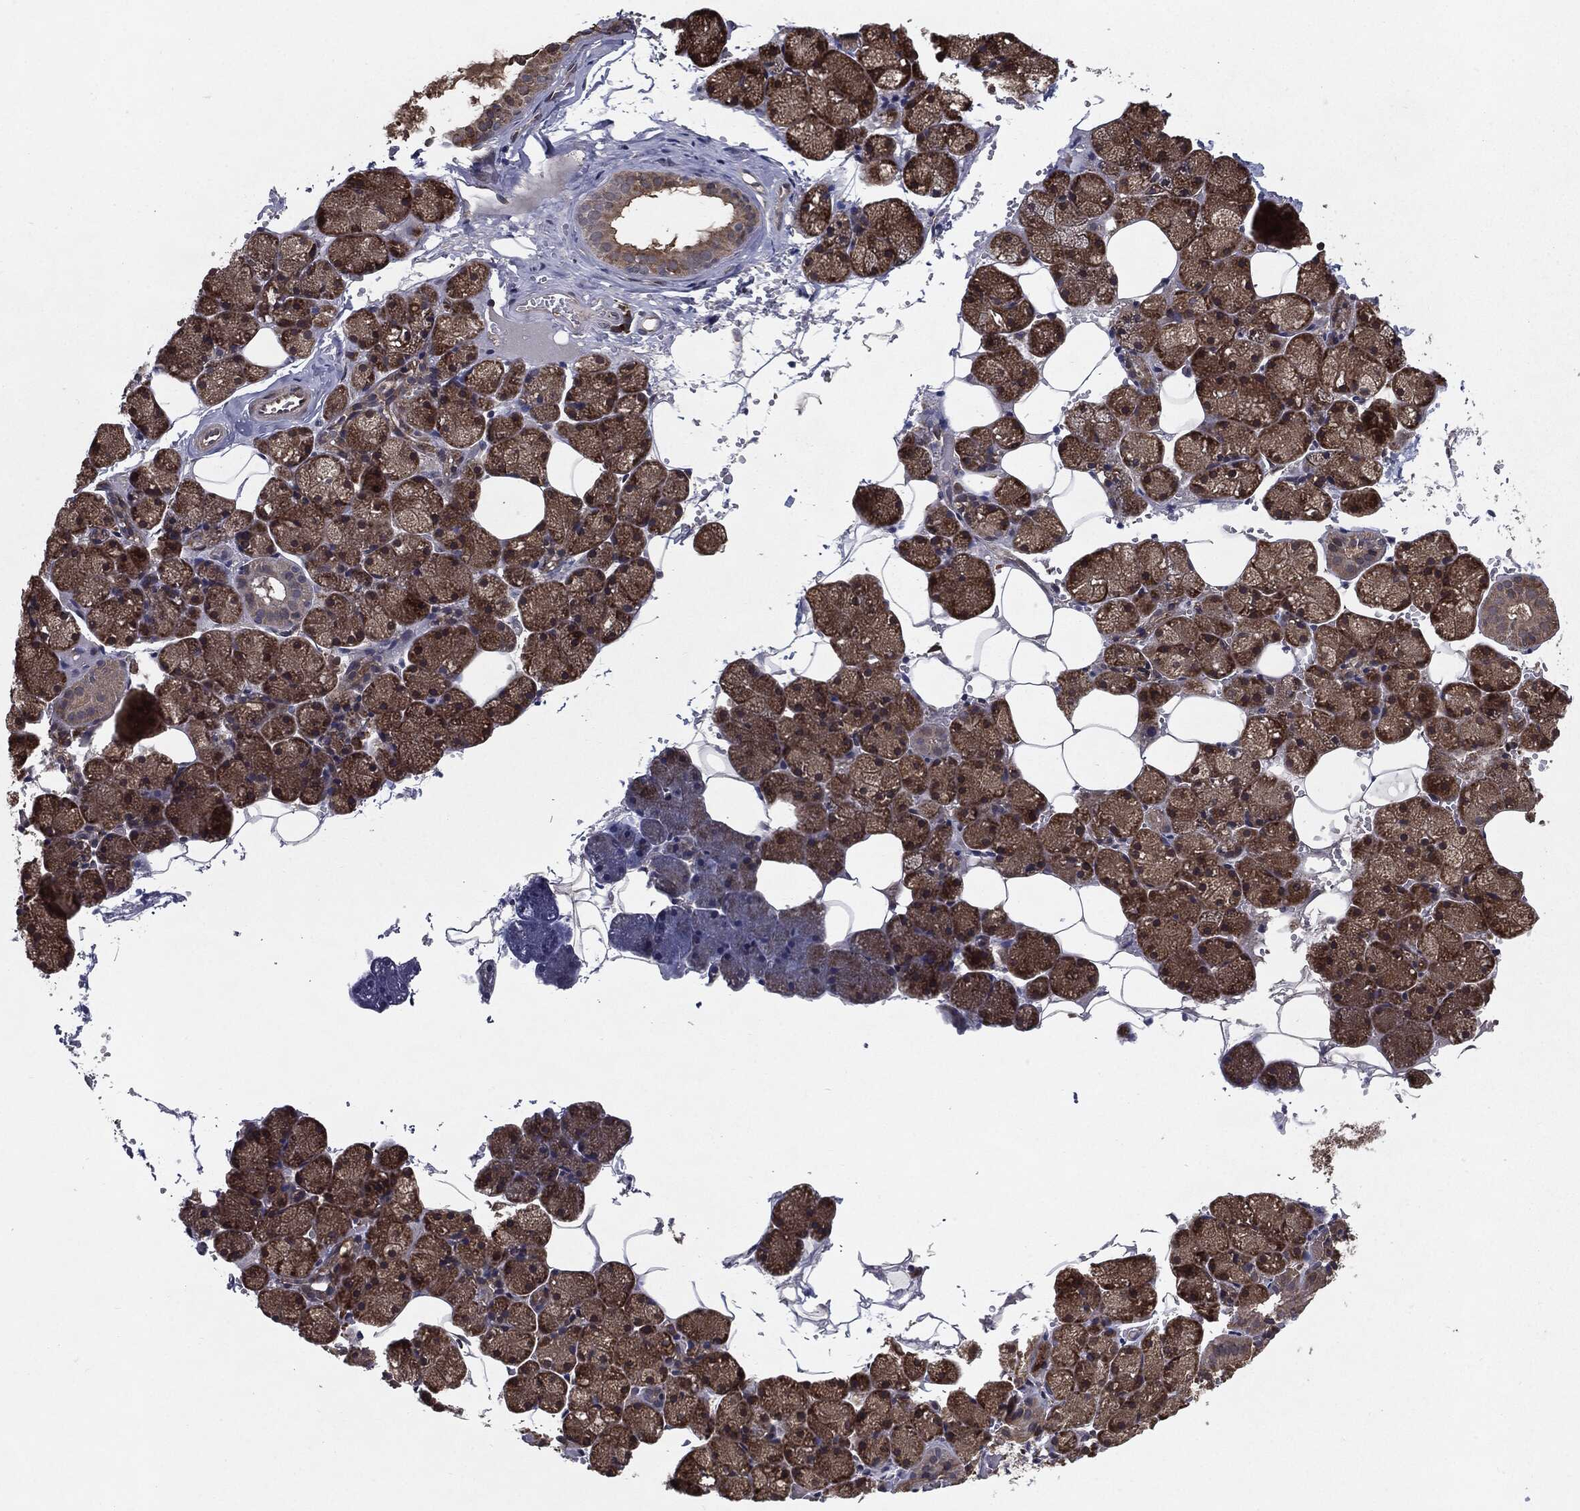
{"staining": {"intensity": "strong", "quantity": "25%-75%", "location": "cytoplasmic/membranous,nuclear"}, "tissue": "salivary gland", "cell_type": "Glandular cells", "image_type": "normal", "snomed": [{"axis": "morphology", "description": "Normal tissue, NOS"}, {"axis": "topography", "description": "Salivary gland"}], "caption": "Human salivary gland stained for a protein (brown) displays strong cytoplasmic/membranous,nuclear positive positivity in about 25%-75% of glandular cells.", "gene": "HDAC5", "patient": {"sex": "male", "age": 38}}